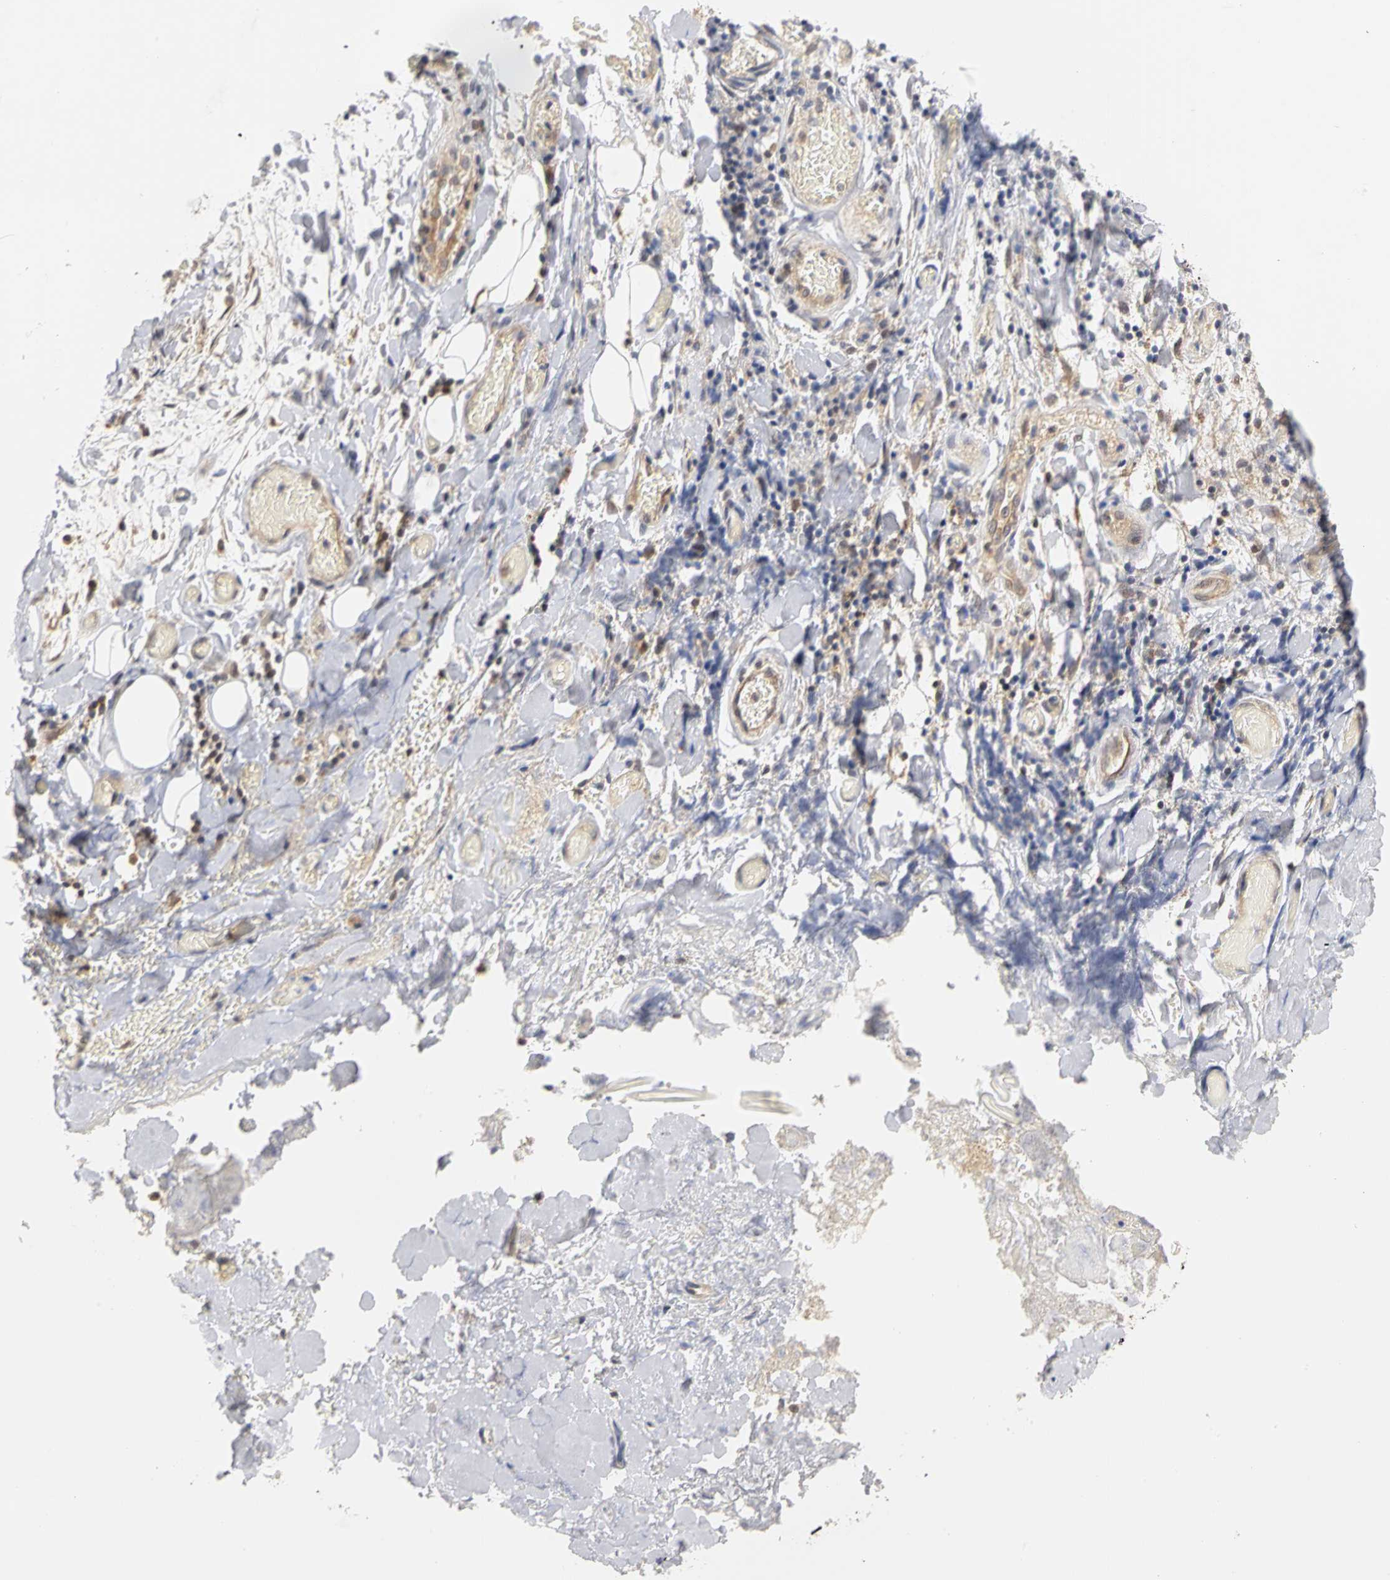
{"staining": {"intensity": "weak", "quantity": "25%-75%", "location": "cytoplasmic/membranous"}, "tissue": "adipose tissue", "cell_type": "Adipocytes", "image_type": "normal", "snomed": [{"axis": "morphology", "description": "Normal tissue, NOS"}, {"axis": "morphology", "description": "Cholangiocarcinoma"}, {"axis": "topography", "description": "Liver"}, {"axis": "topography", "description": "Peripheral nerve tissue"}], "caption": "Adipocytes display low levels of weak cytoplasmic/membranous staining in approximately 25%-75% of cells in benign human adipose tissue.", "gene": "UBE2M", "patient": {"sex": "male", "age": 50}}